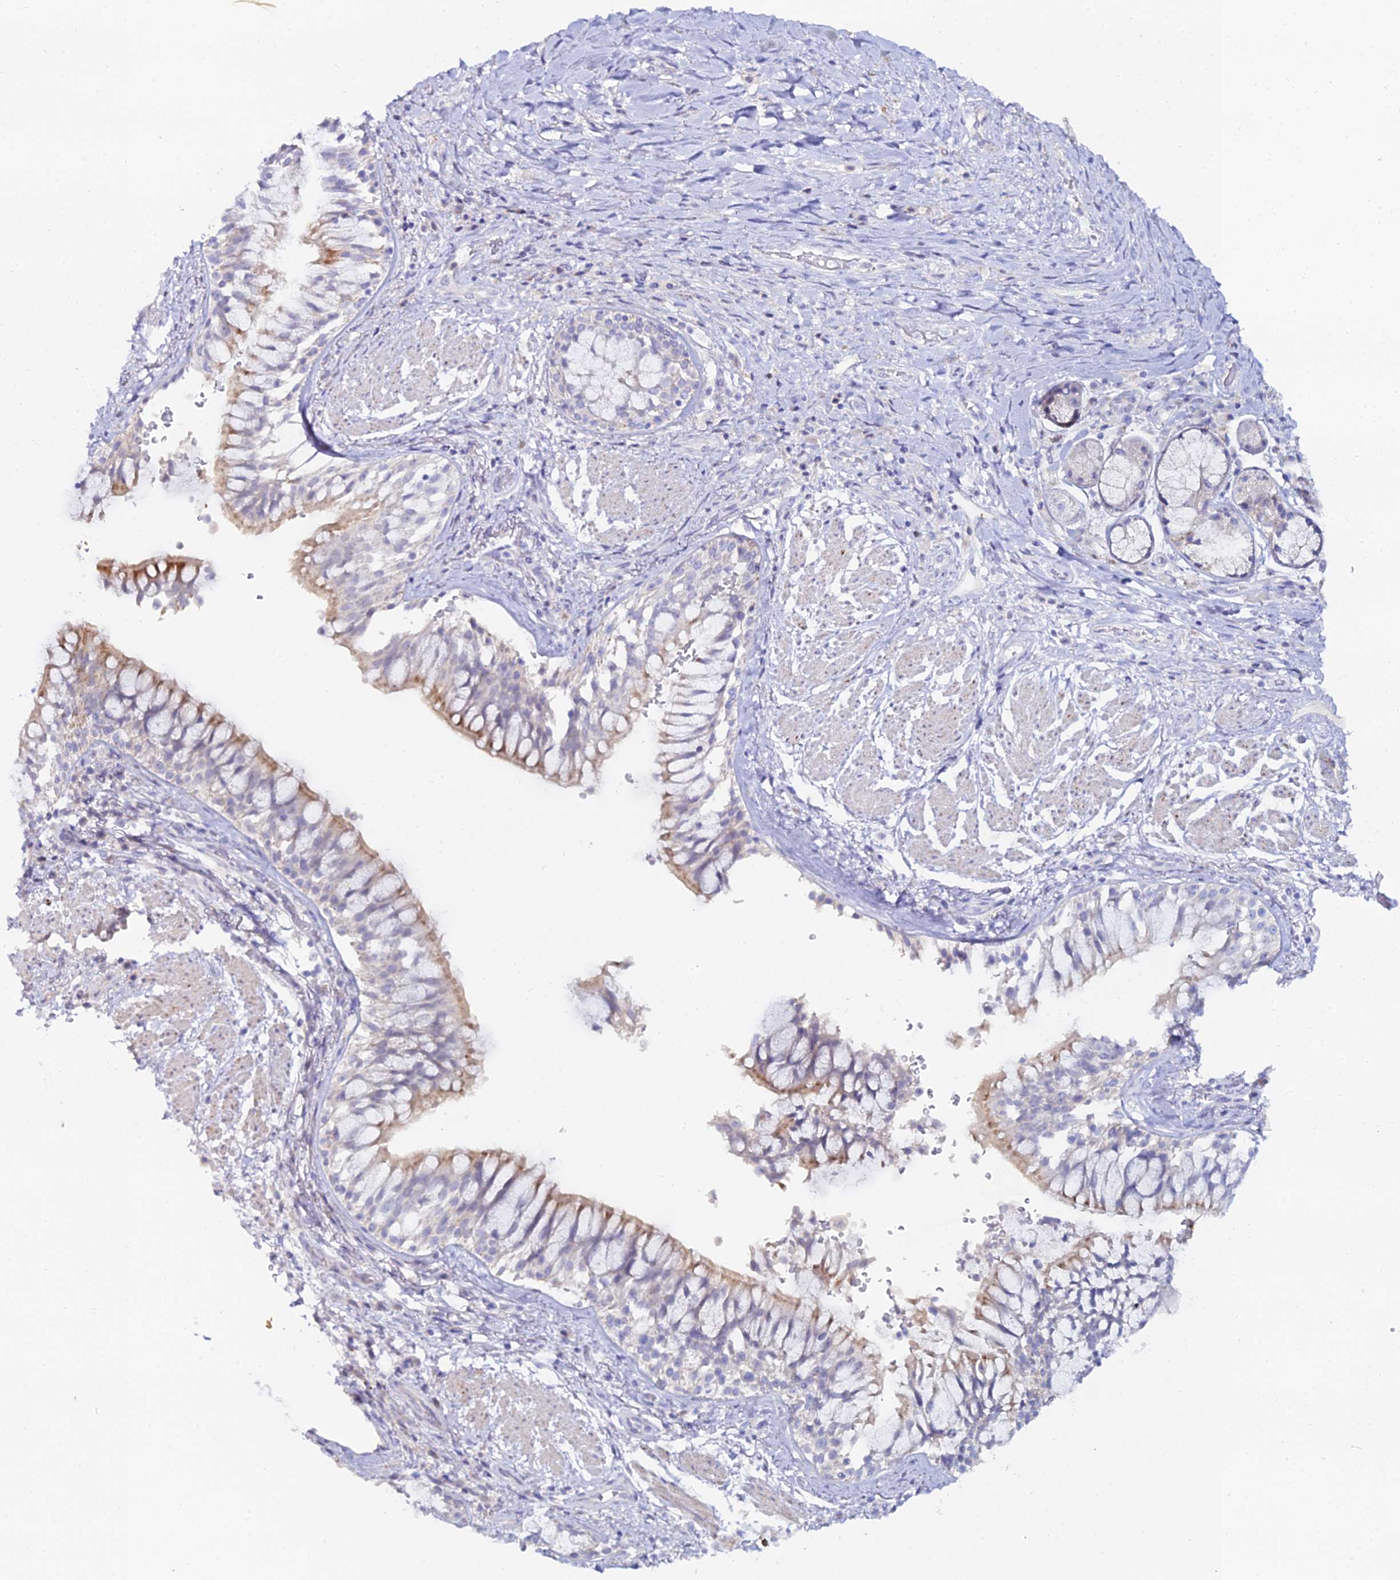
{"staining": {"intensity": "negative", "quantity": "none", "location": "none"}, "tissue": "soft tissue", "cell_type": "Fibroblasts", "image_type": "normal", "snomed": [{"axis": "morphology", "description": "Normal tissue, NOS"}, {"axis": "morphology", "description": "Squamous cell carcinoma, NOS"}, {"axis": "topography", "description": "Bronchus"}, {"axis": "topography", "description": "Lung"}], "caption": "This photomicrograph is of benign soft tissue stained with immunohistochemistry to label a protein in brown with the nuclei are counter-stained blue. There is no positivity in fibroblasts.", "gene": "DHX34", "patient": {"sex": "male", "age": 64}}